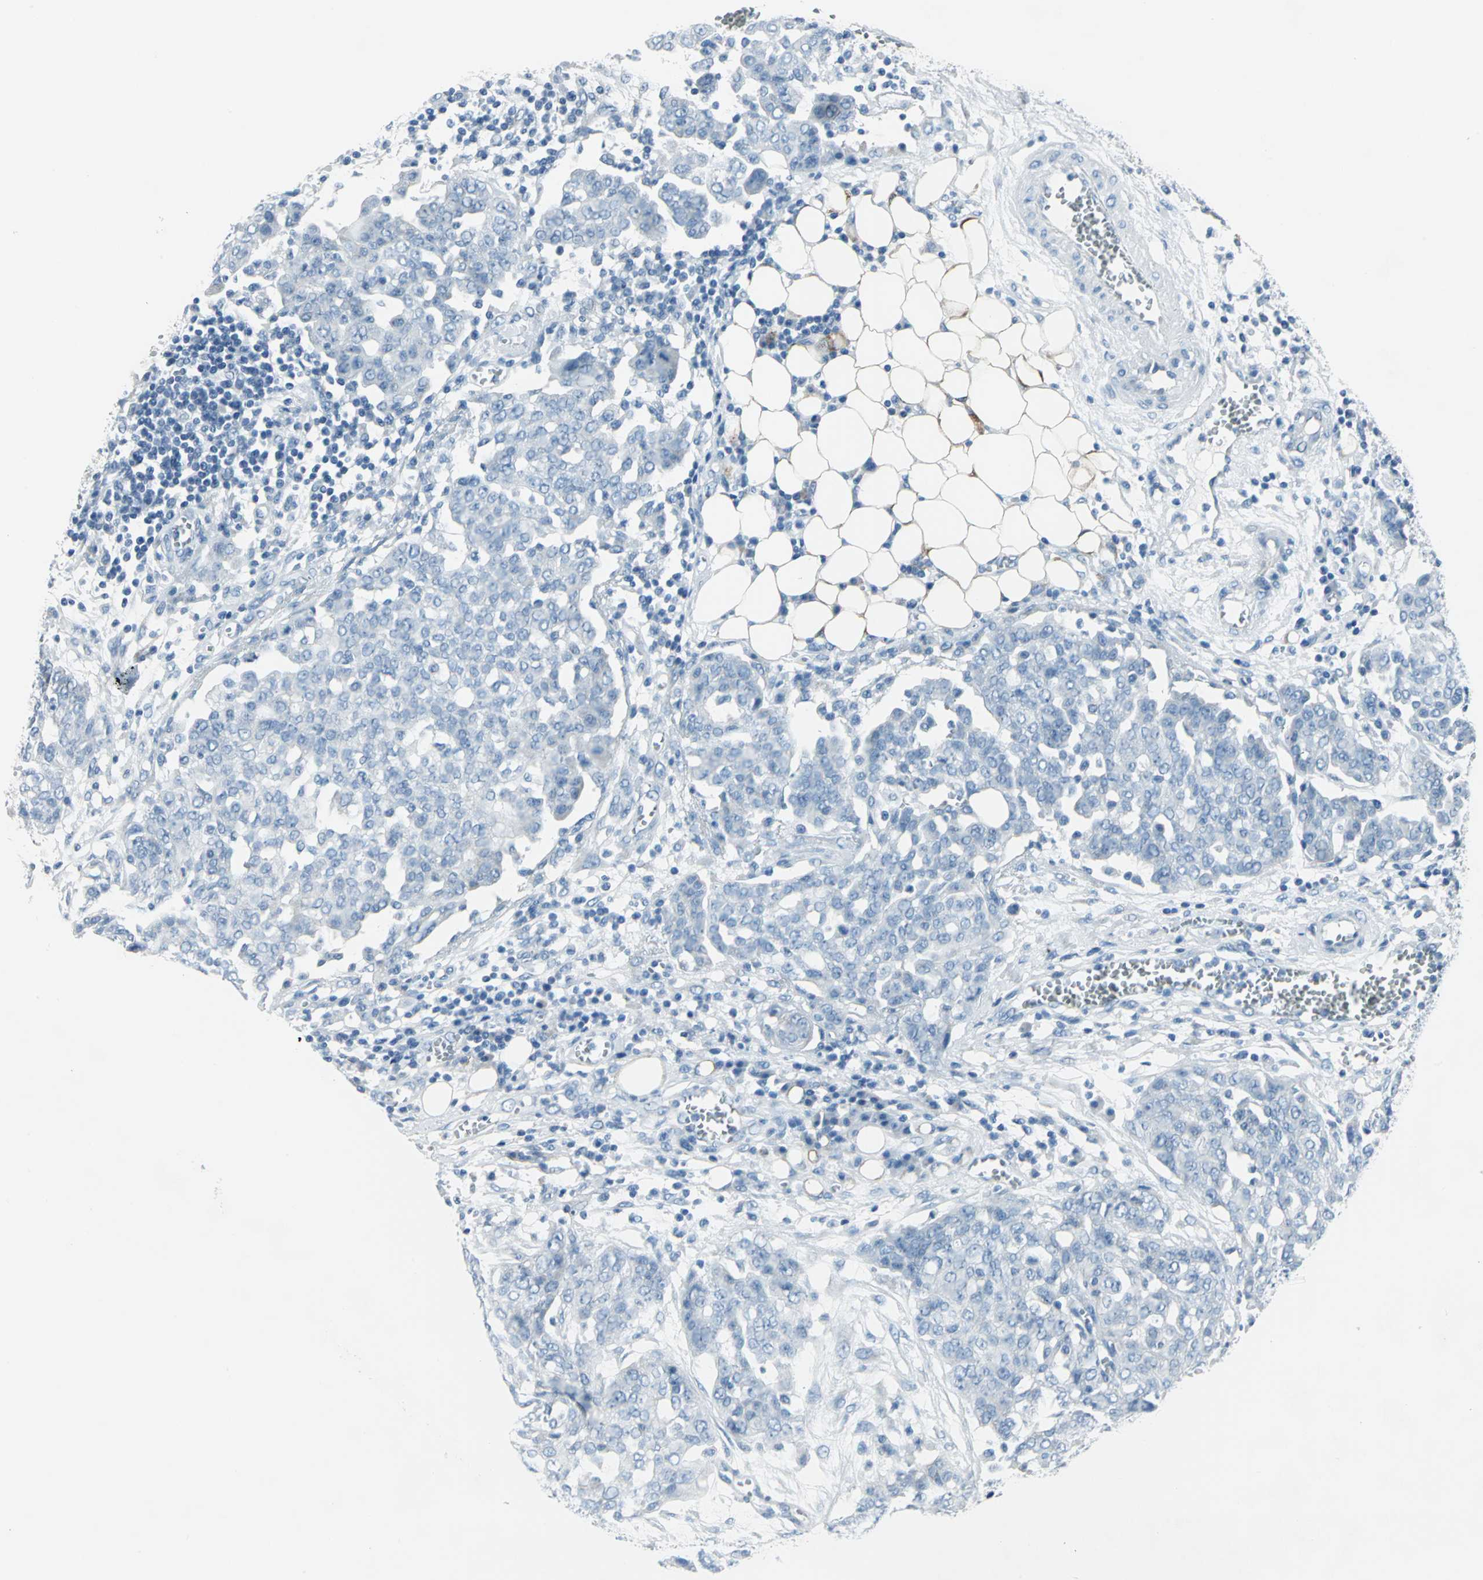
{"staining": {"intensity": "negative", "quantity": "none", "location": "none"}, "tissue": "ovarian cancer", "cell_type": "Tumor cells", "image_type": "cancer", "snomed": [{"axis": "morphology", "description": "Cystadenocarcinoma, serous, NOS"}, {"axis": "topography", "description": "Soft tissue"}, {"axis": "topography", "description": "Ovary"}], "caption": "Human serous cystadenocarcinoma (ovarian) stained for a protein using IHC exhibits no expression in tumor cells.", "gene": "CYB5A", "patient": {"sex": "female", "age": 57}}